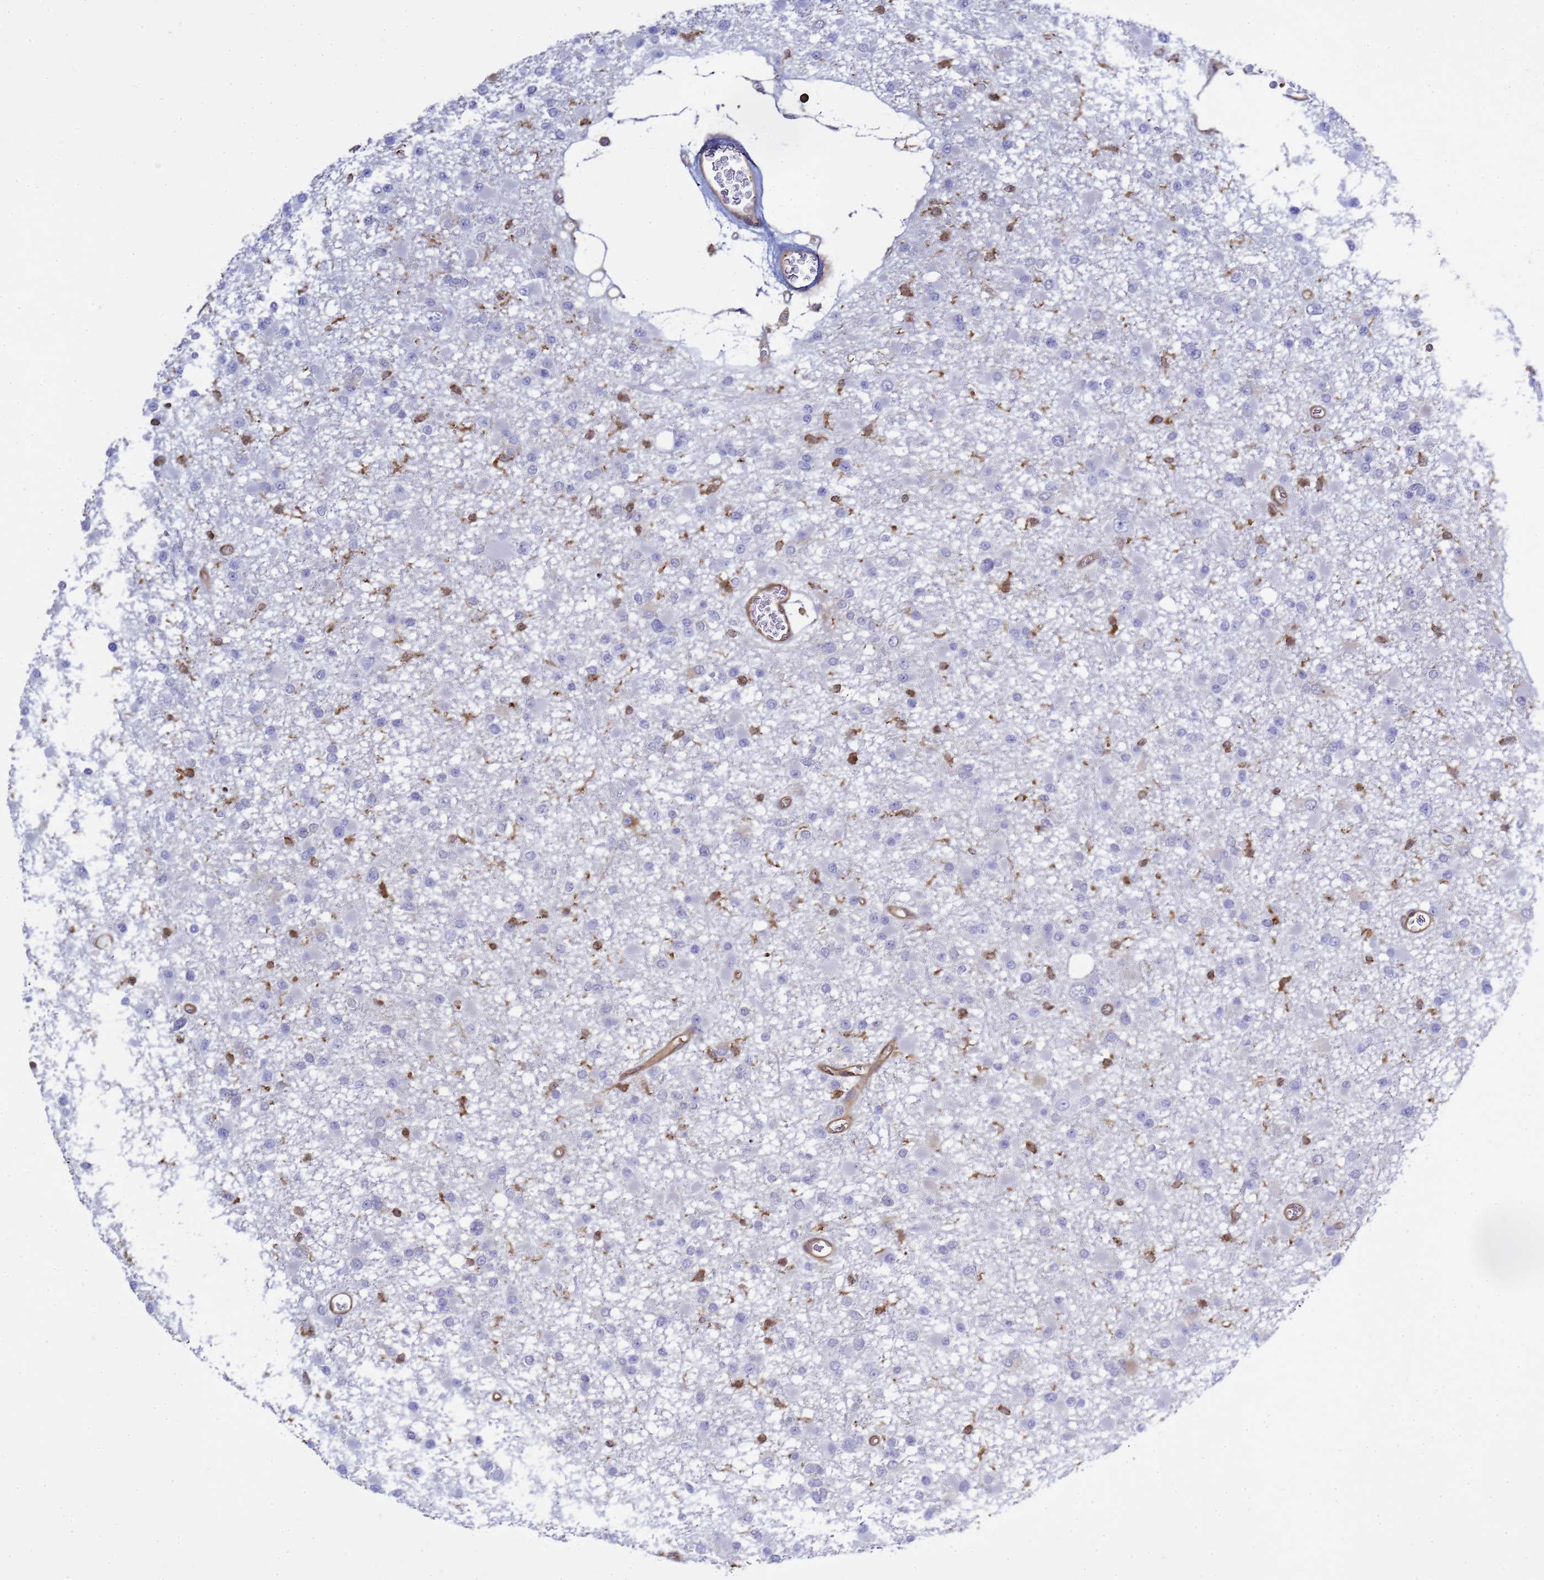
{"staining": {"intensity": "negative", "quantity": "none", "location": "none"}, "tissue": "glioma", "cell_type": "Tumor cells", "image_type": "cancer", "snomed": [{"axis": "morphology", "description": "Glioma, malignant, Low grade"}, {"axis": "topography", "description": "Brain"}], "caption": "IHC of human glioma reveals no positivity in tumor cells.", "gene": "ZBTB8OS", "patient": {"sex": "female", "age": 22}}